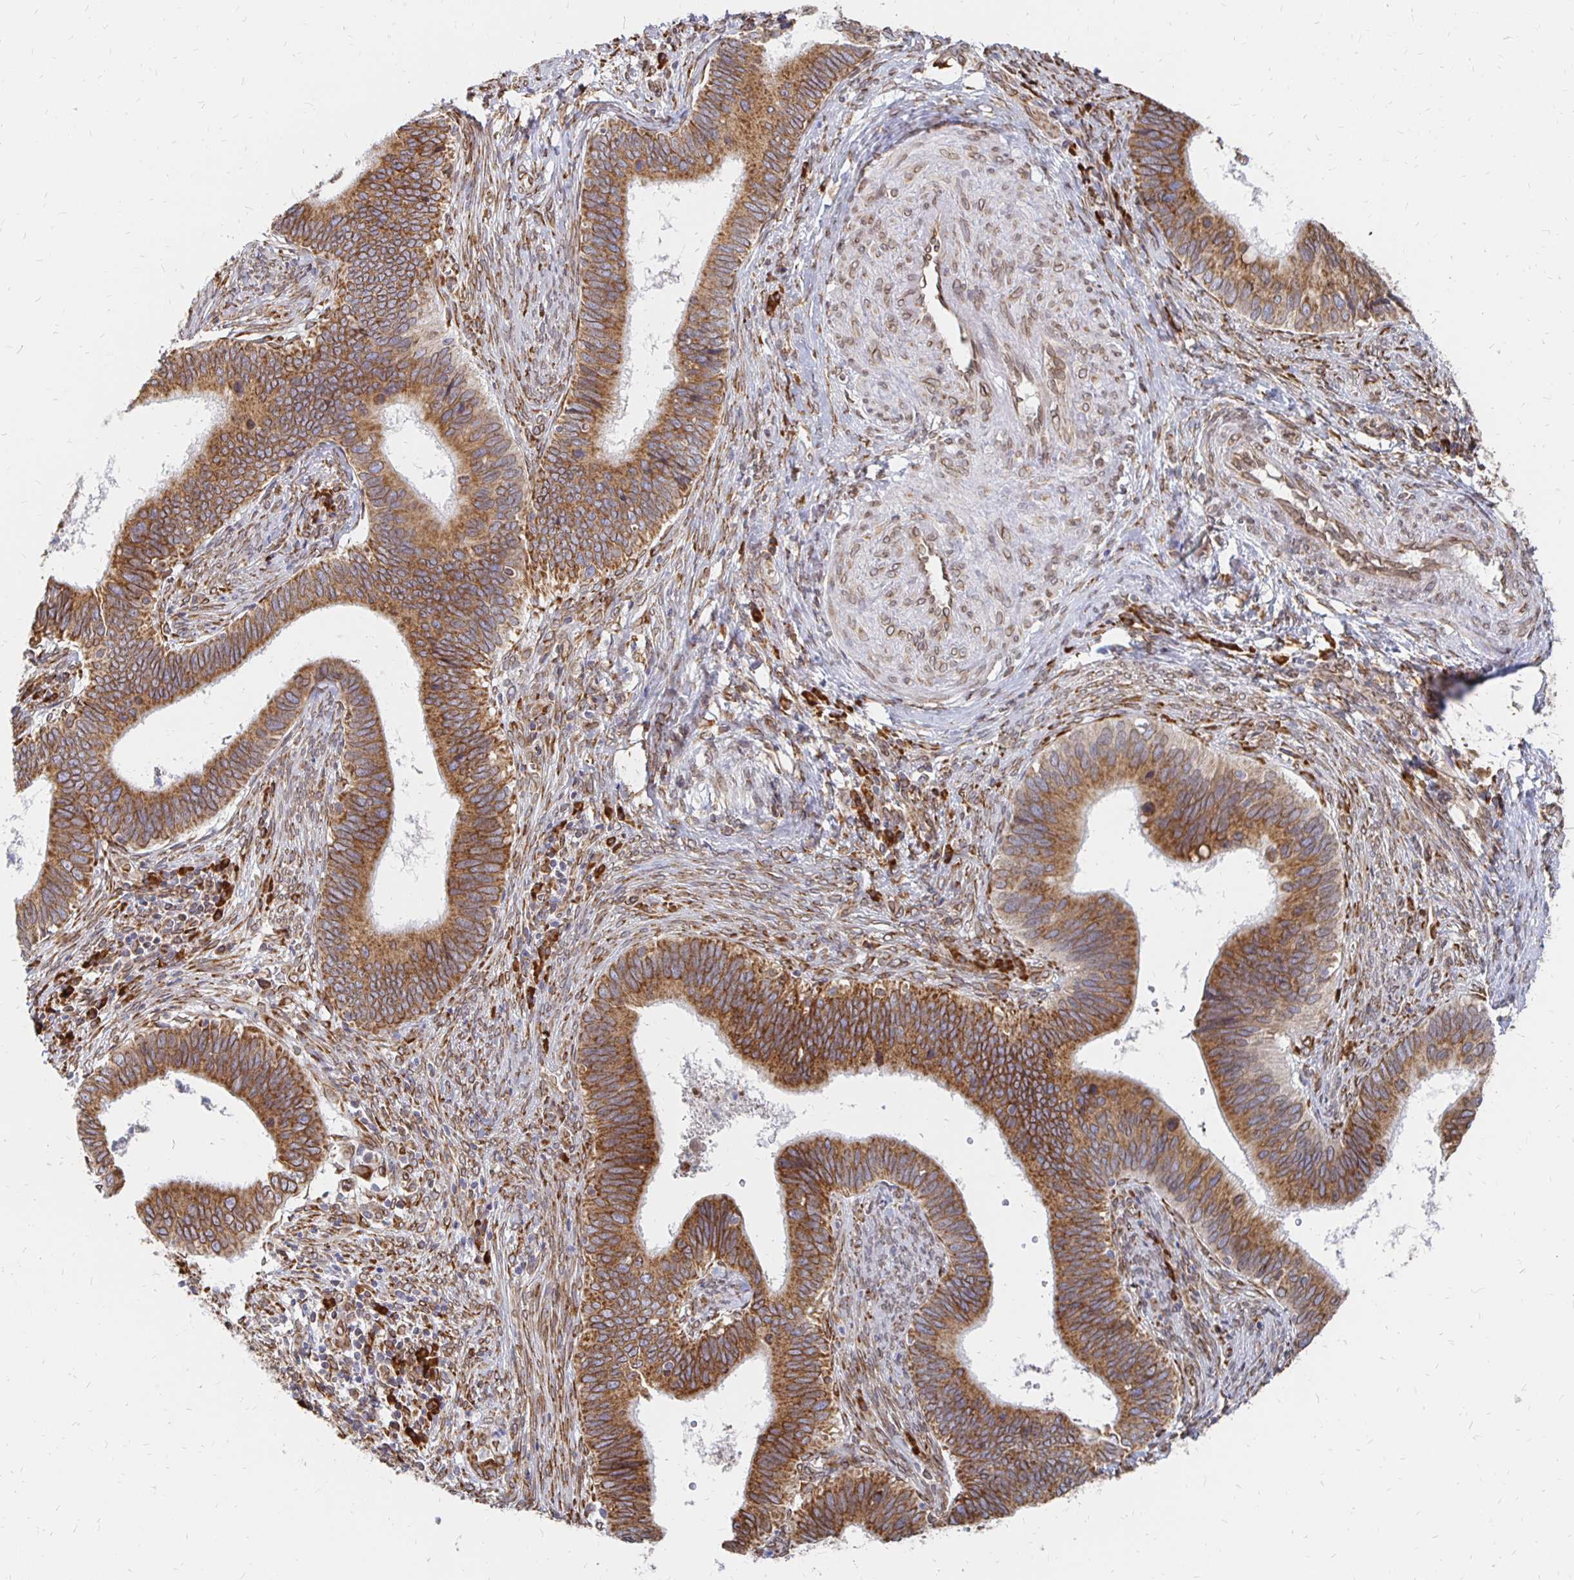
{"staining": {"intensity": "strong", "quantity": ">75%", "location": "cytoplasmic/membranous,nuclear"}, "tissue": "cervical cancer", "cell_type": "Tumor cells", "image_type": "cancer", "snomed": [{"axis": "morphology", "description": "Adenocarcinoma, NOS"}, {"axis": "topography", "description": "Cervix"}], "caption": "DAB immunohistochemical staining of human cervical adenocarcinoma exhibits strong cytoplasmic/membranous and nuclear protein staining in about >75% of tumor cells.", "gene": "PELI3", "patient": {"sex": "female", "age": 42}}